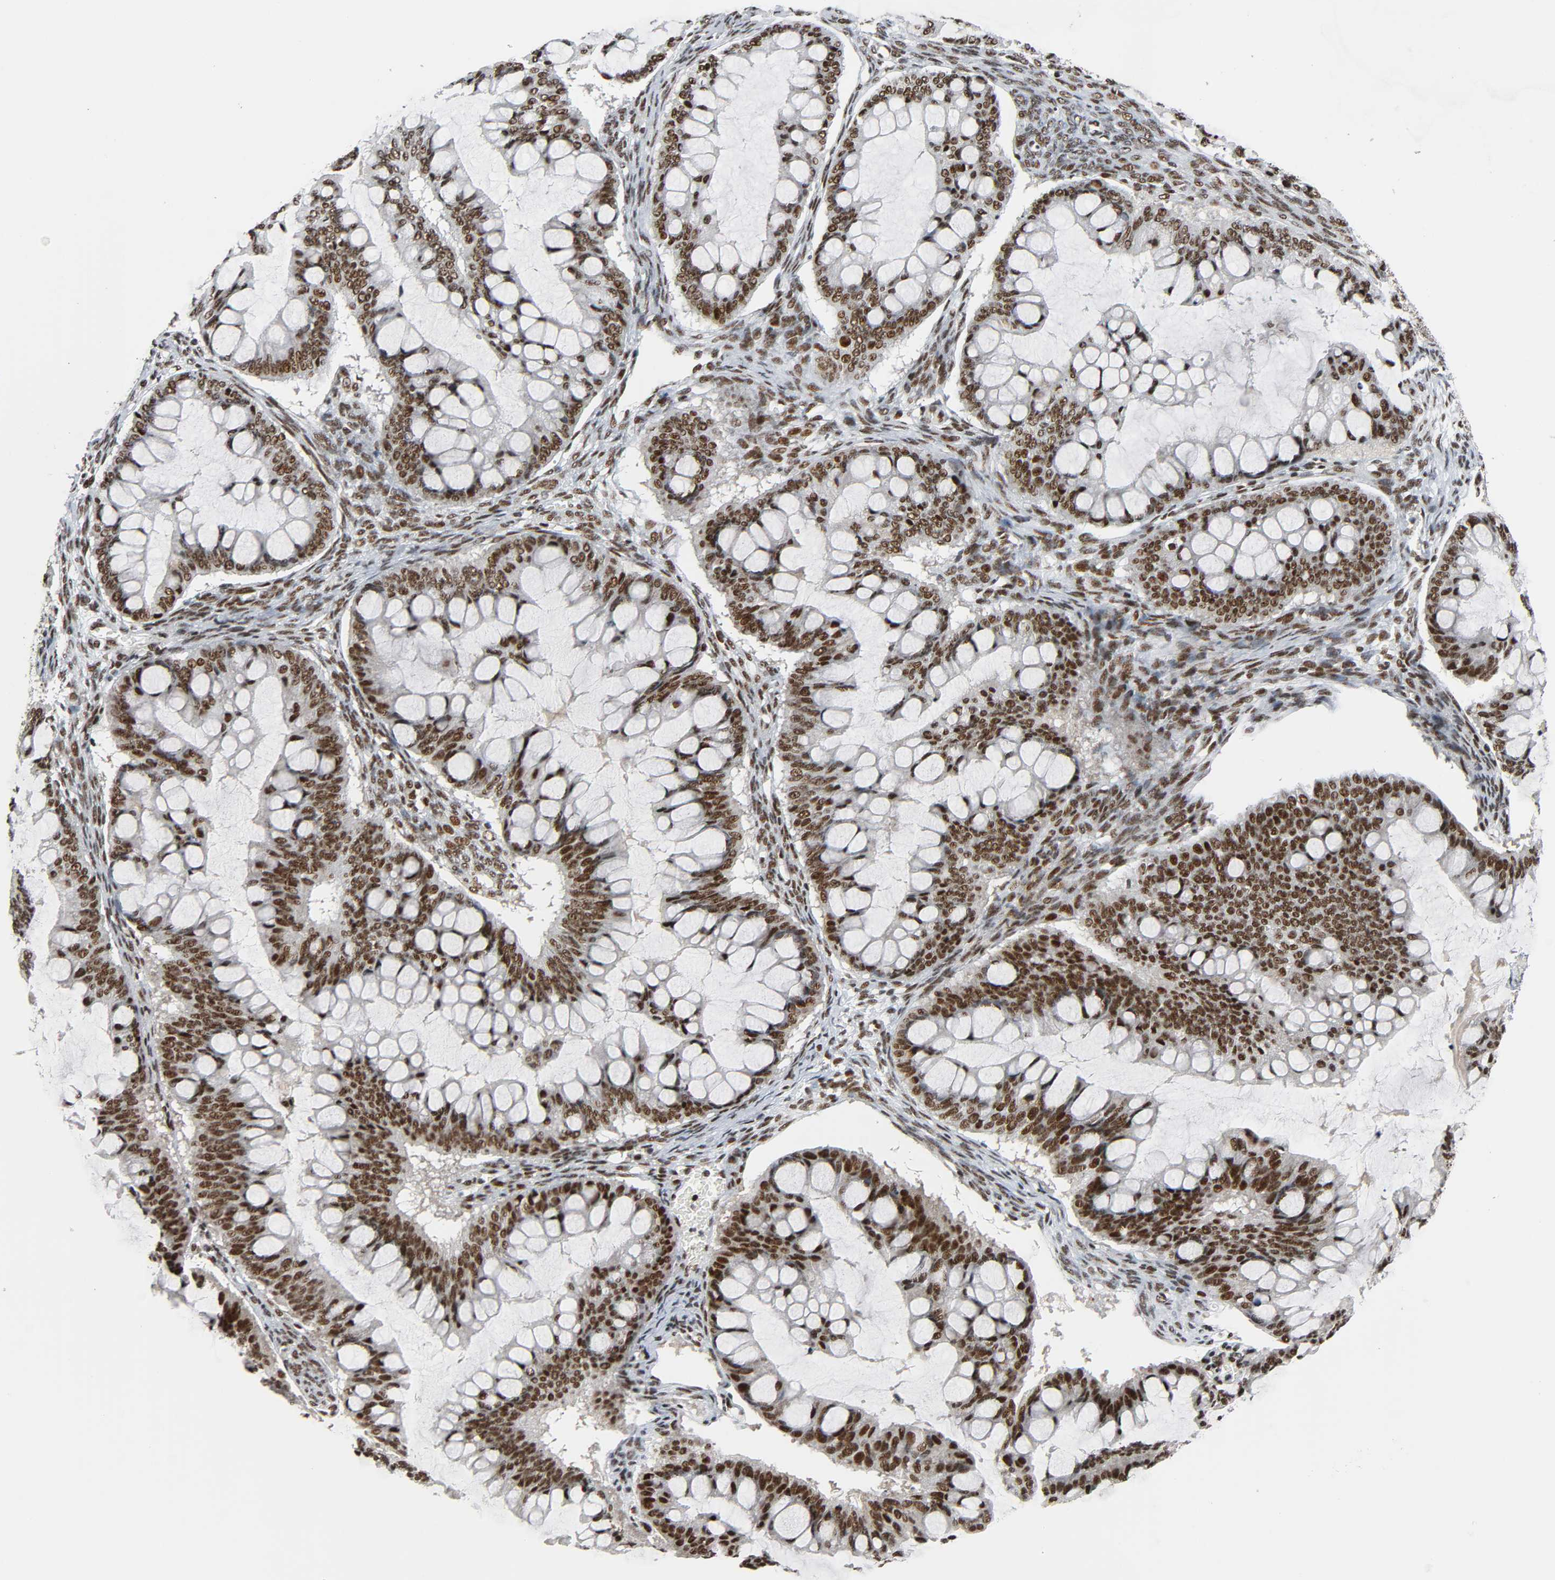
{"staining": {"intensity": "strong", "quantity": ">75%", "location": "nuclear"}, "tissue": "ovarian cancer", "cell_type": "Tumor cells", "image_type": "cancer", "snomed": [{"axis": "morphology", "description": "Cystadenocarcinoma, mucinous, NOS"}, {"axis": "topography", "description": "Ovary"}], "caption": "Tumor cells reveal high levels of strong nuclear staining in approximately >75% of cells in ovarian cancer. Immunohistochemistry stains the protein in brown and the nuclei are stained blue.", "gene": "CDK9", "patient": {"sex": "female", "age": 73}}